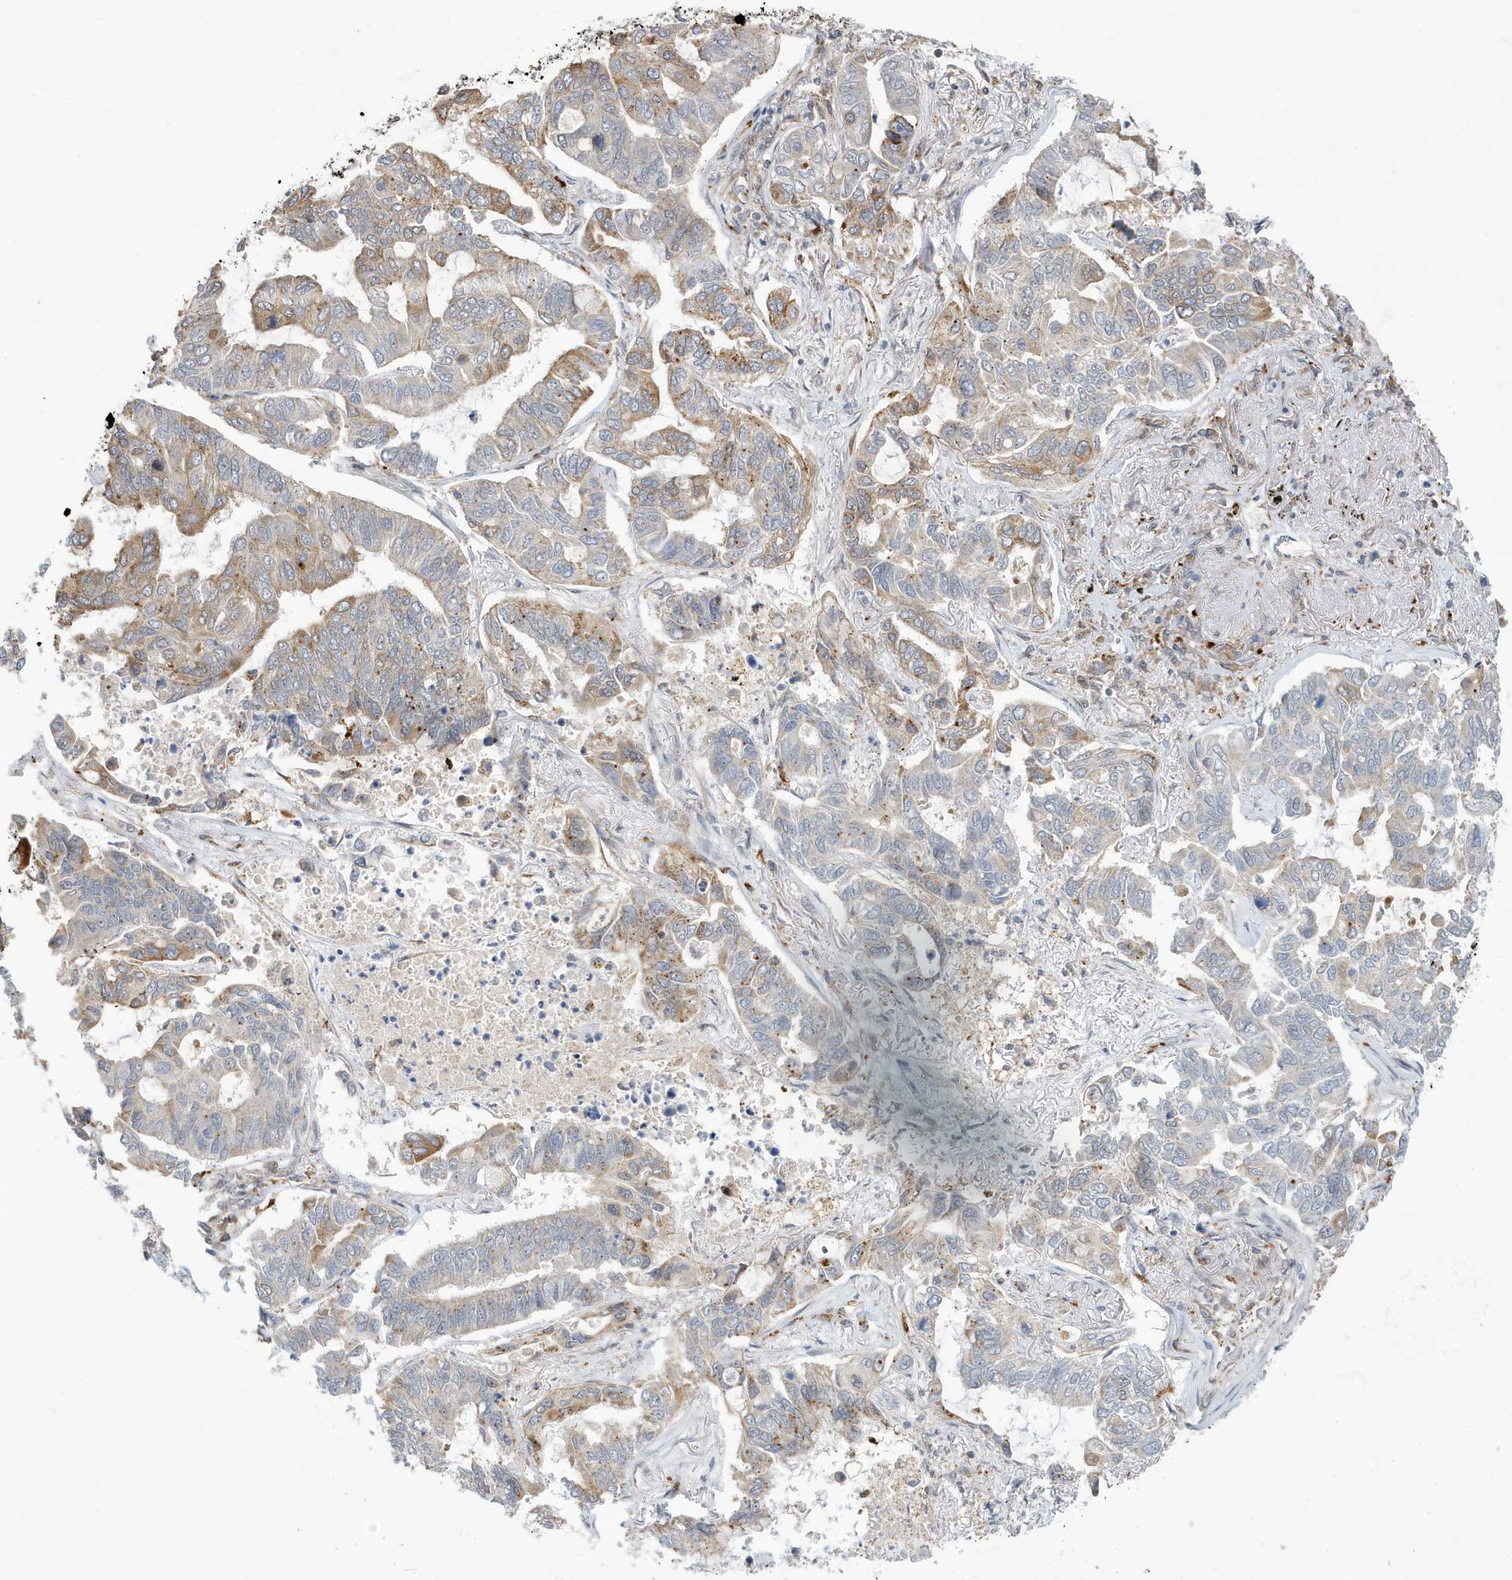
{"staining": {"intensity": "moderate", "quantity": "<25%", "location": "cytoplasmic/membranous"}, "tissue": "lung cancer", "cell_type": "Tumor cells", "image_type": "cancer", "snomed": [{"axis": "morphology", "description": "Adenocarcinoma, NOS"}, {"axis": "topography", "description": "Lung"}], "caption": "High-power microscopy captured an immunohistochemistry (IHC) histopathology image of lung cancer, revealing moderate cytoplasmic/membranous positivity in about <25% of tumor cells.", "gene": "ZNF507", "patient": {"sex": "male", "age": 64}}